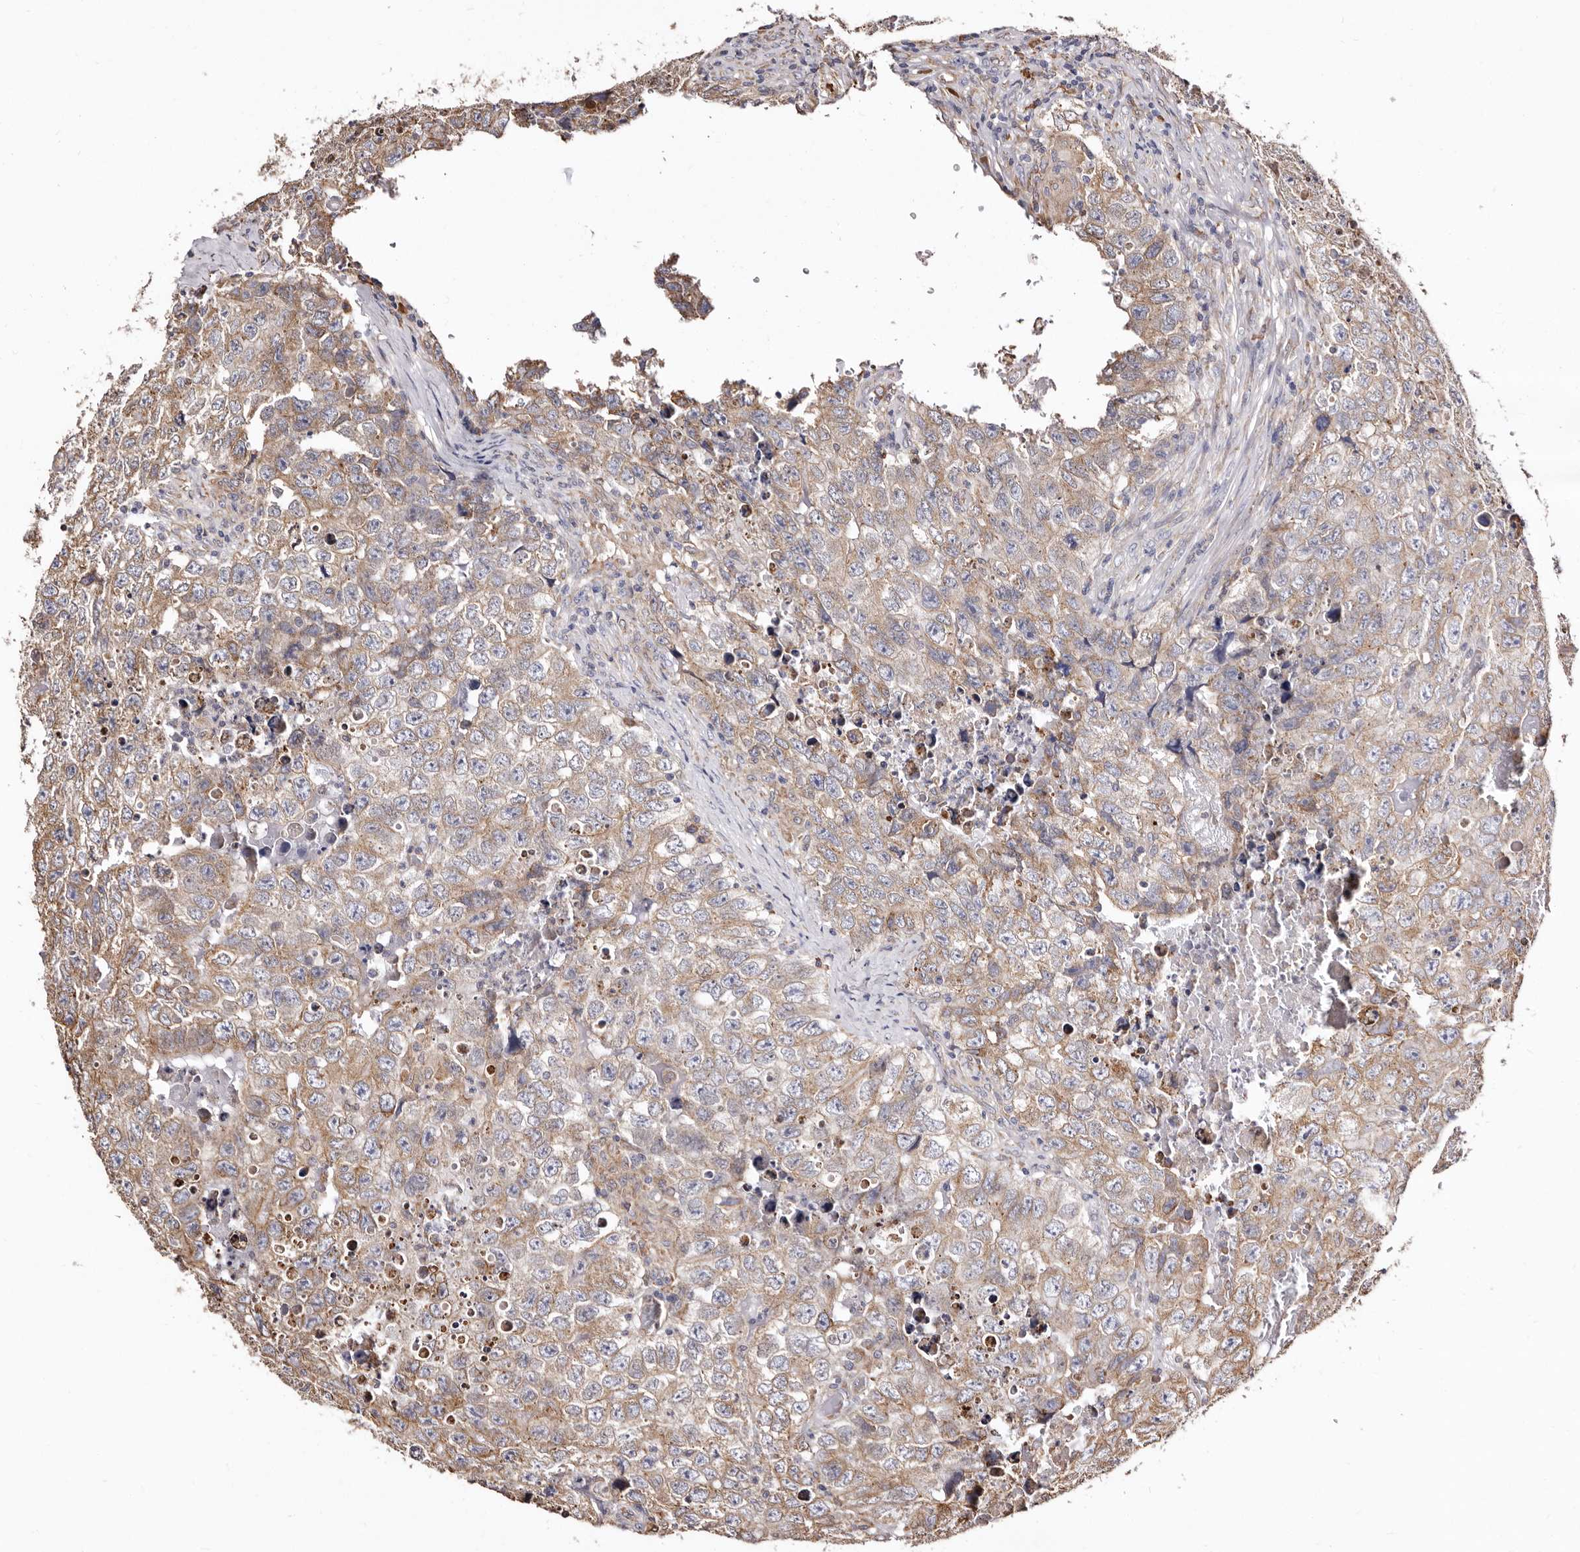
{"staining": {"intensity": "weak", "quantity": "25%-75%", "location": "cytoplasmic/membranous"}, "tissue": "testis cancer", "cell_type": "Tumor cells", "image_type": "cancer", "snomed": [{"axis": "morphology", "description": "Seminoma, NOS"}, {"axis": "morphology", "description": "Carcinoma, Embryonal, NOS"}, {"axis": "topography", "description": "Testis"}], "caption": "Human seminoma (testis) stained with a brown dye demonstrates weak cytoplasmic/membranous positive expression in about 25%-75% of tumor cells.", "gene": "ACBD6", "patient": {"sex": "male", "age": 43}}